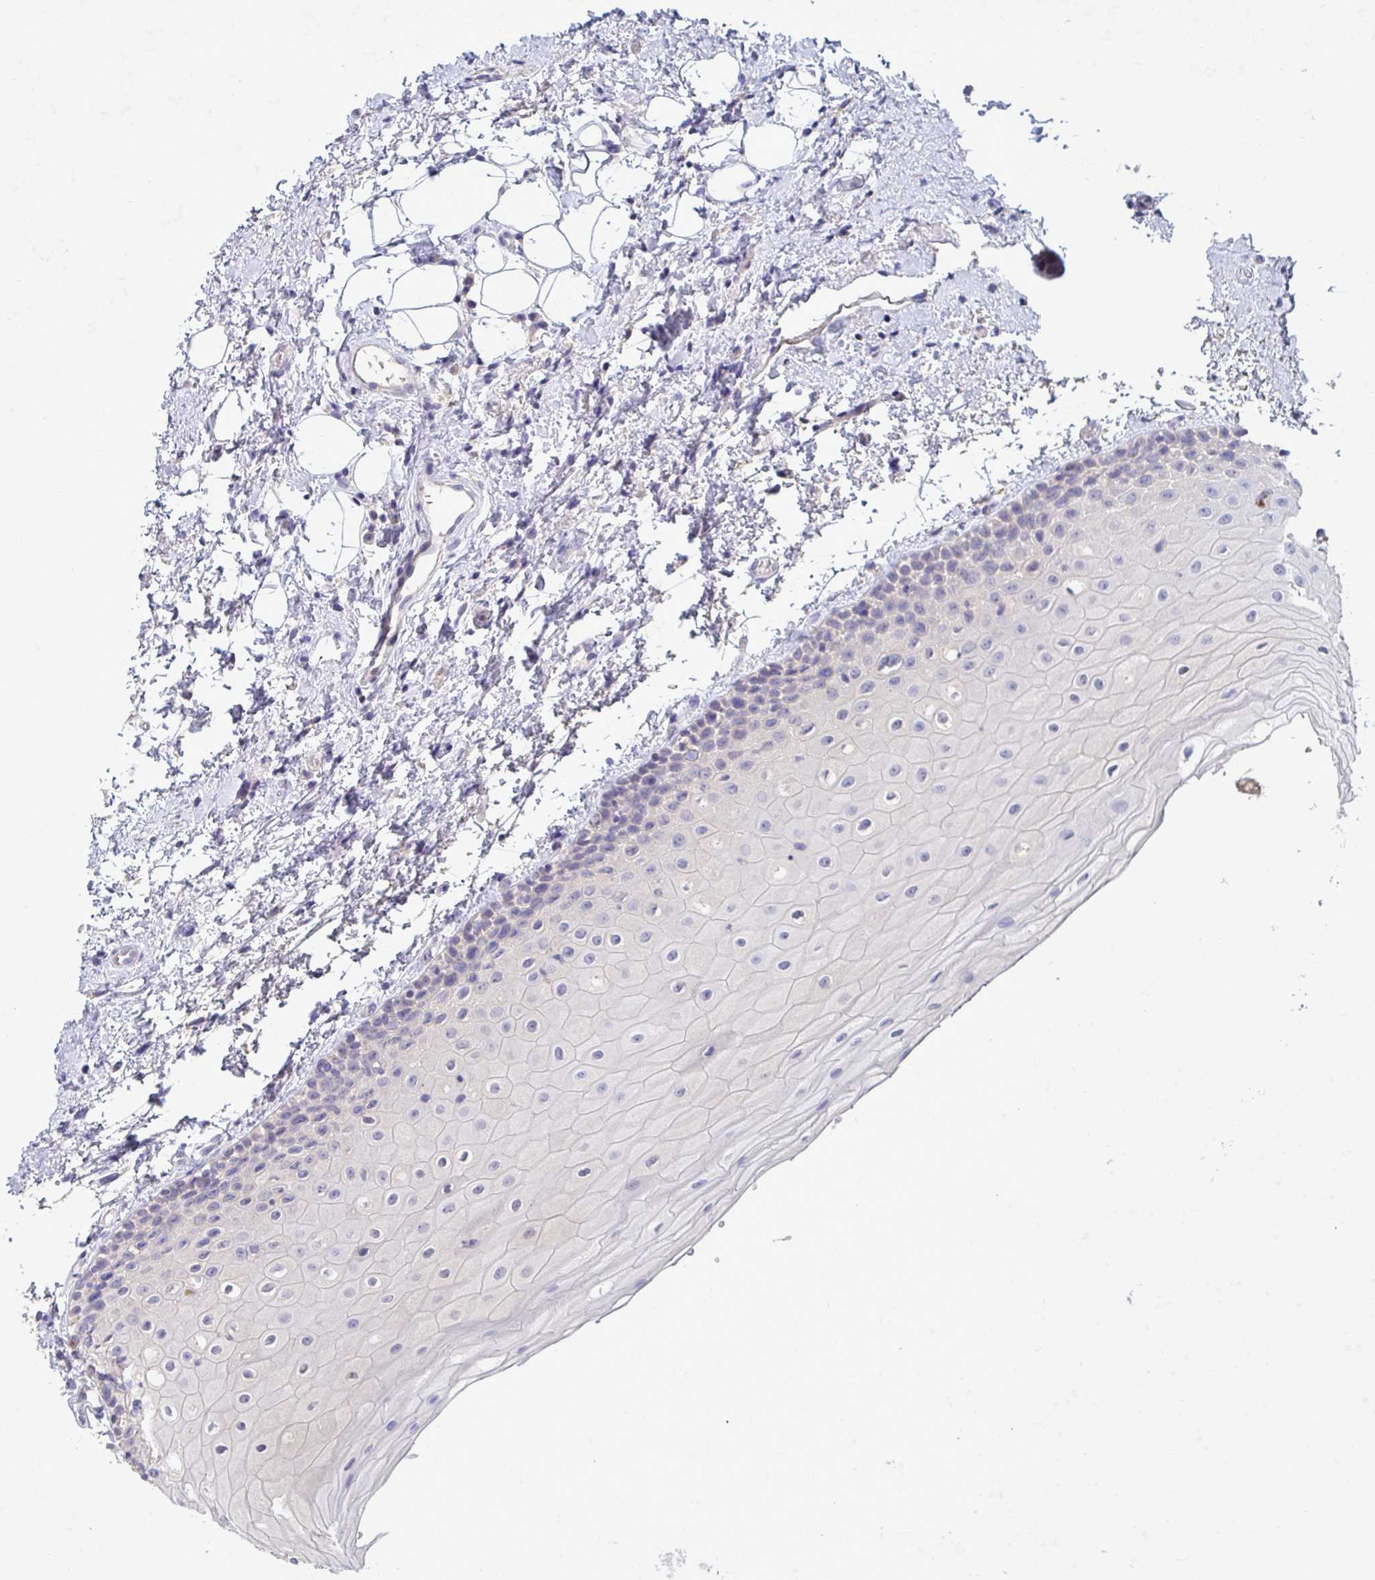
{"staining": {"intensity": "negative", "quantity": "none", "location": "none"}, "tissue": "oral mucosa", "cell_type": "Squamous epithelial cells", "image_type": "normal", "snomed": [{"axis": "morphology", "description": "Normal tissue, NOS"}, {"axis": "topography", "description": "Oral tissue"}], "caption": "Histopathology image shows no significant protein expression in squamous epithelial cells of normal oral mucosa. The staining is performed using DAB (3,3'-diaminobenzidine) brown chromogen with nuclei counter-stained in using hematoxylin.", "gene": "GALNT13", "patient": {"sex": "female", "age": 82}}